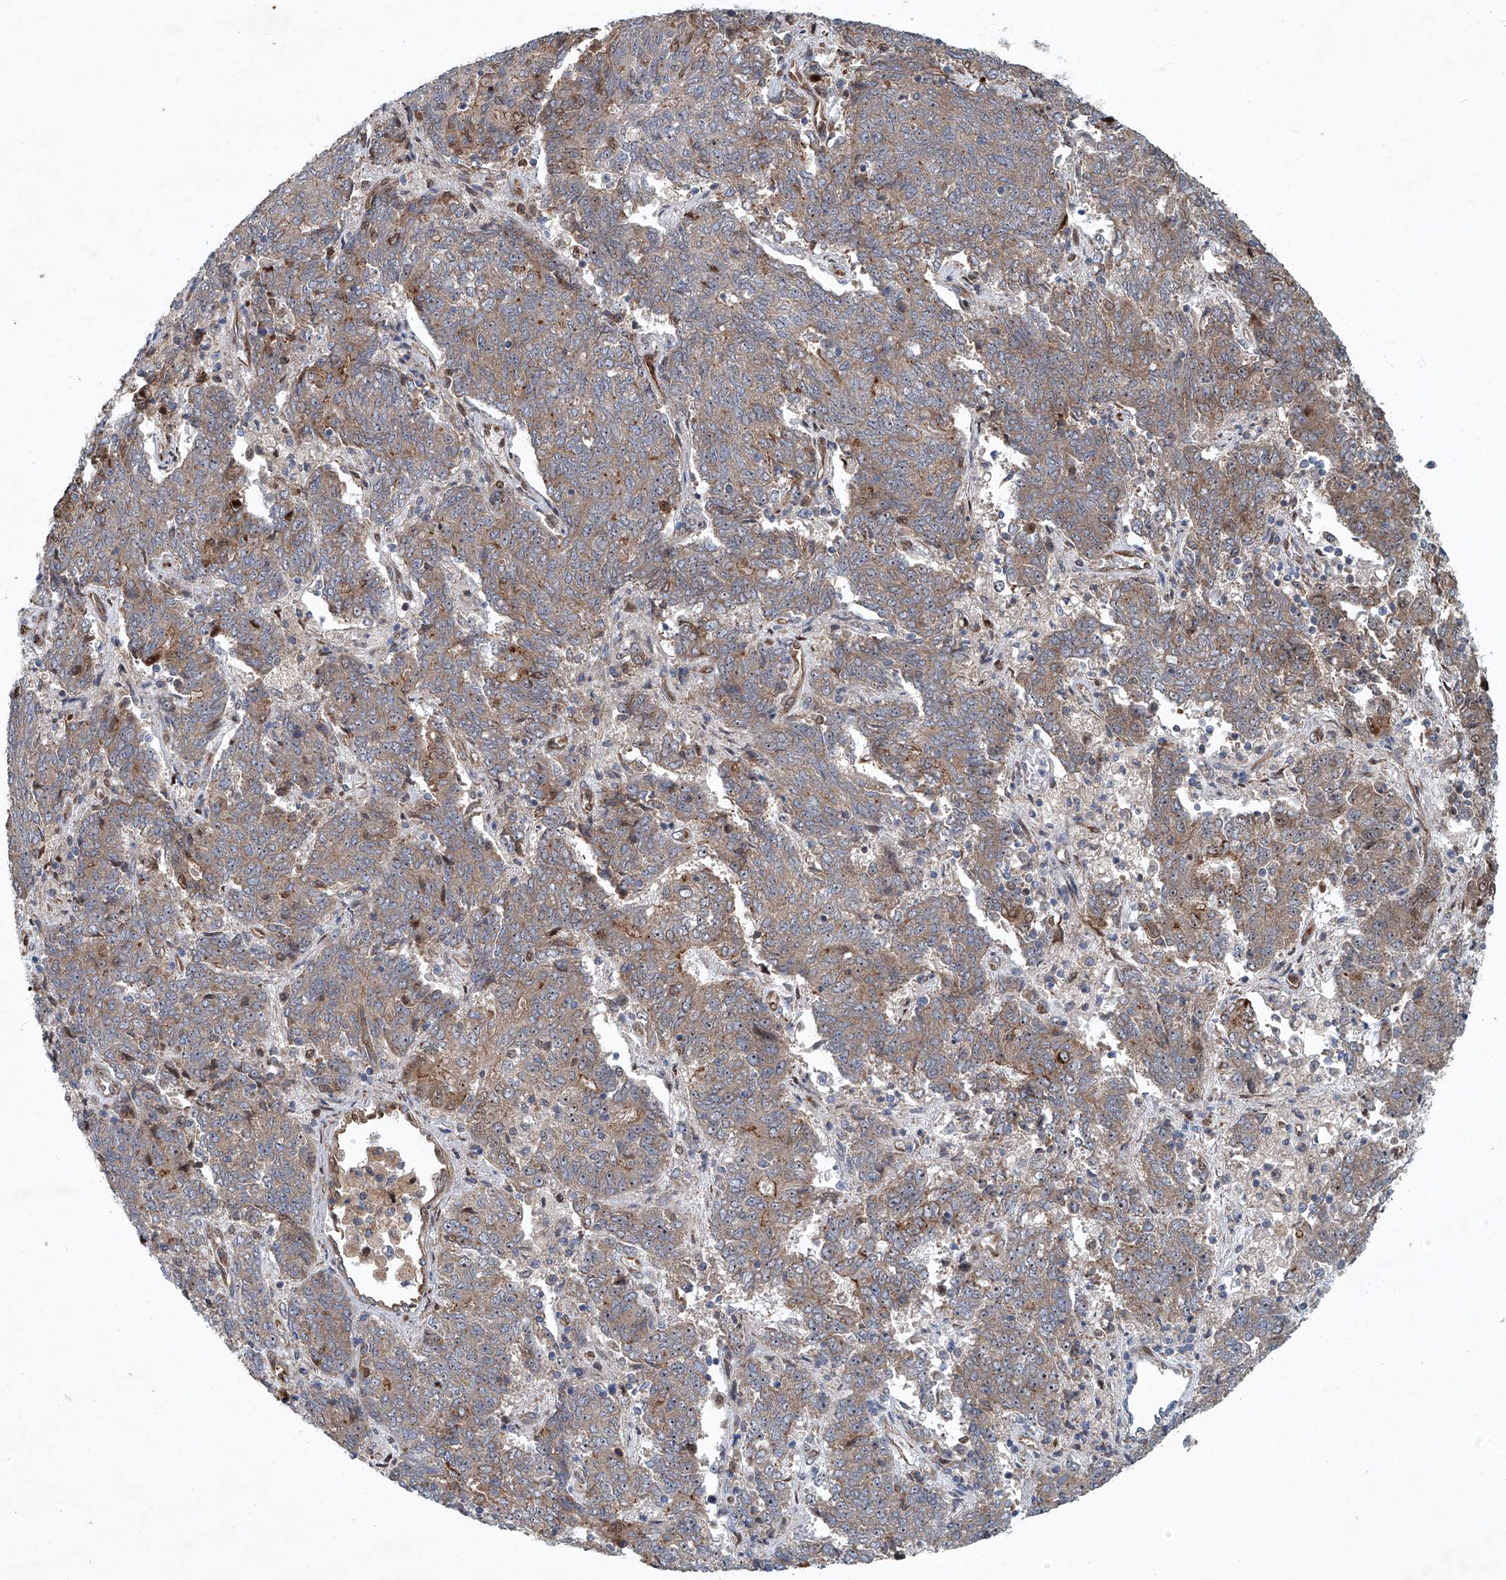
{"staining": {"intensity": "moderate", "quantity": ">75%", "location": "cytoplasmic/membranous"}, "tissue": "endometrial cancer", "cell_type": "Tumor cells", "image_type": "cancer", "snomed": [{"axis": "morphology", "description": "Adenocarcinoma, NOS"}, {"axis": "topography", "description": "Endometrium"}], "caption": "Immunohistochemical staining of endometrial cancer (adenocarcinoma) exhibits medium levels of moderate cytoplasmic/membranous protein expression in about >75% of tumor cells. Using DAB (3,3'-diaminobenzidine) (brown) and hematoxylin (blue) stains, captured at high magnification using brightfield microscopy.", "gene": "GPR132", "patient": {"sex": "female", "age": 80}}